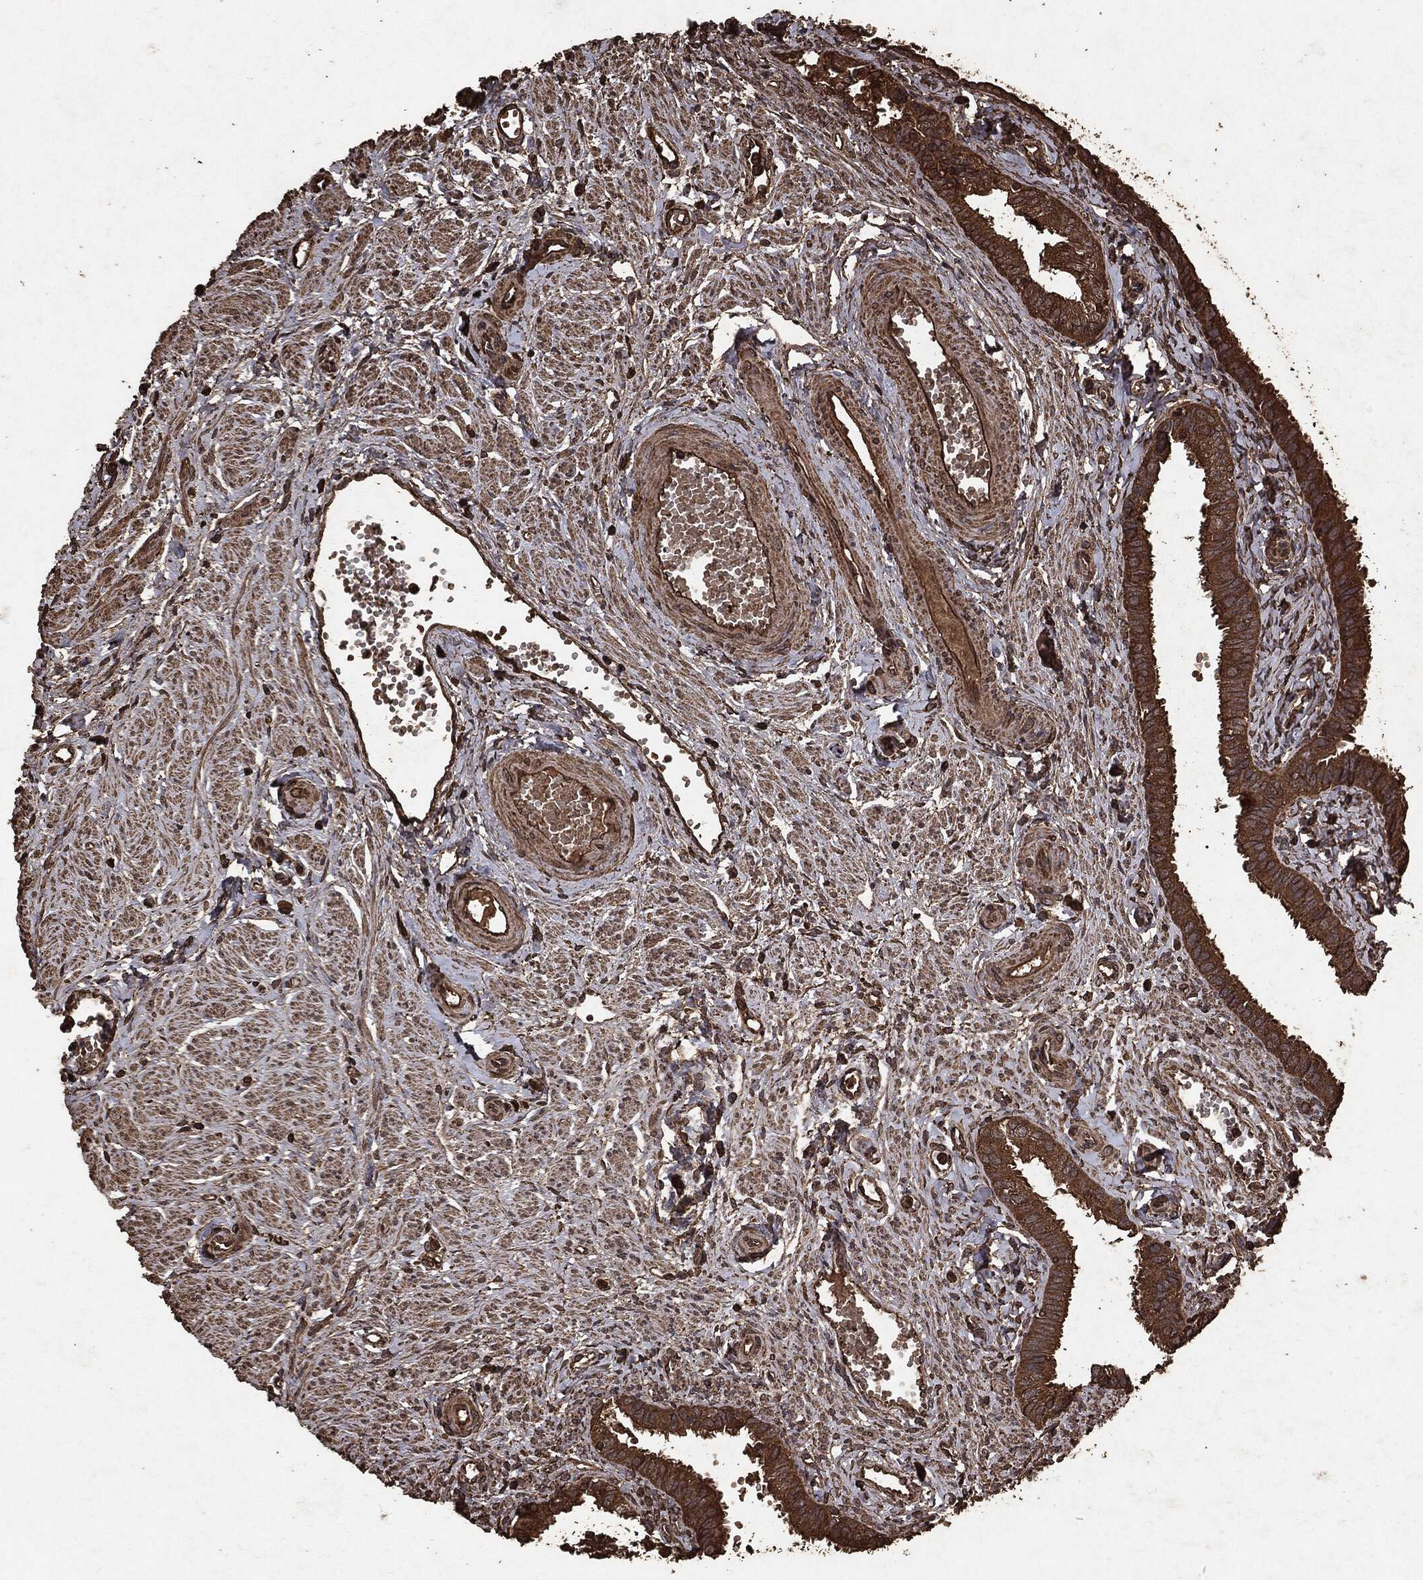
{"staining": {"intensity": "strong", "quantity": ">75%", "location": "cytoplasmic/membranous"}, "tissue": "fallopian tube", "cell_type": "Glandular cells", "image_type": "normal", "snomed": [{"axis": "morphology", "description": "Normal tissue, NOS"}, {"axis": "topography", "description": "Fallopian tube"}, {"axis": "topography", "description": "Ovary"}], "caption": "Immunohistochemical staining of unremarkable fallopian tube exhibits strong cytoplasmic/membranous protein positivity in approximately >75% of glandular cells.", "gene": "ARAF", "patient": {"sex": "female", "age": 49}}